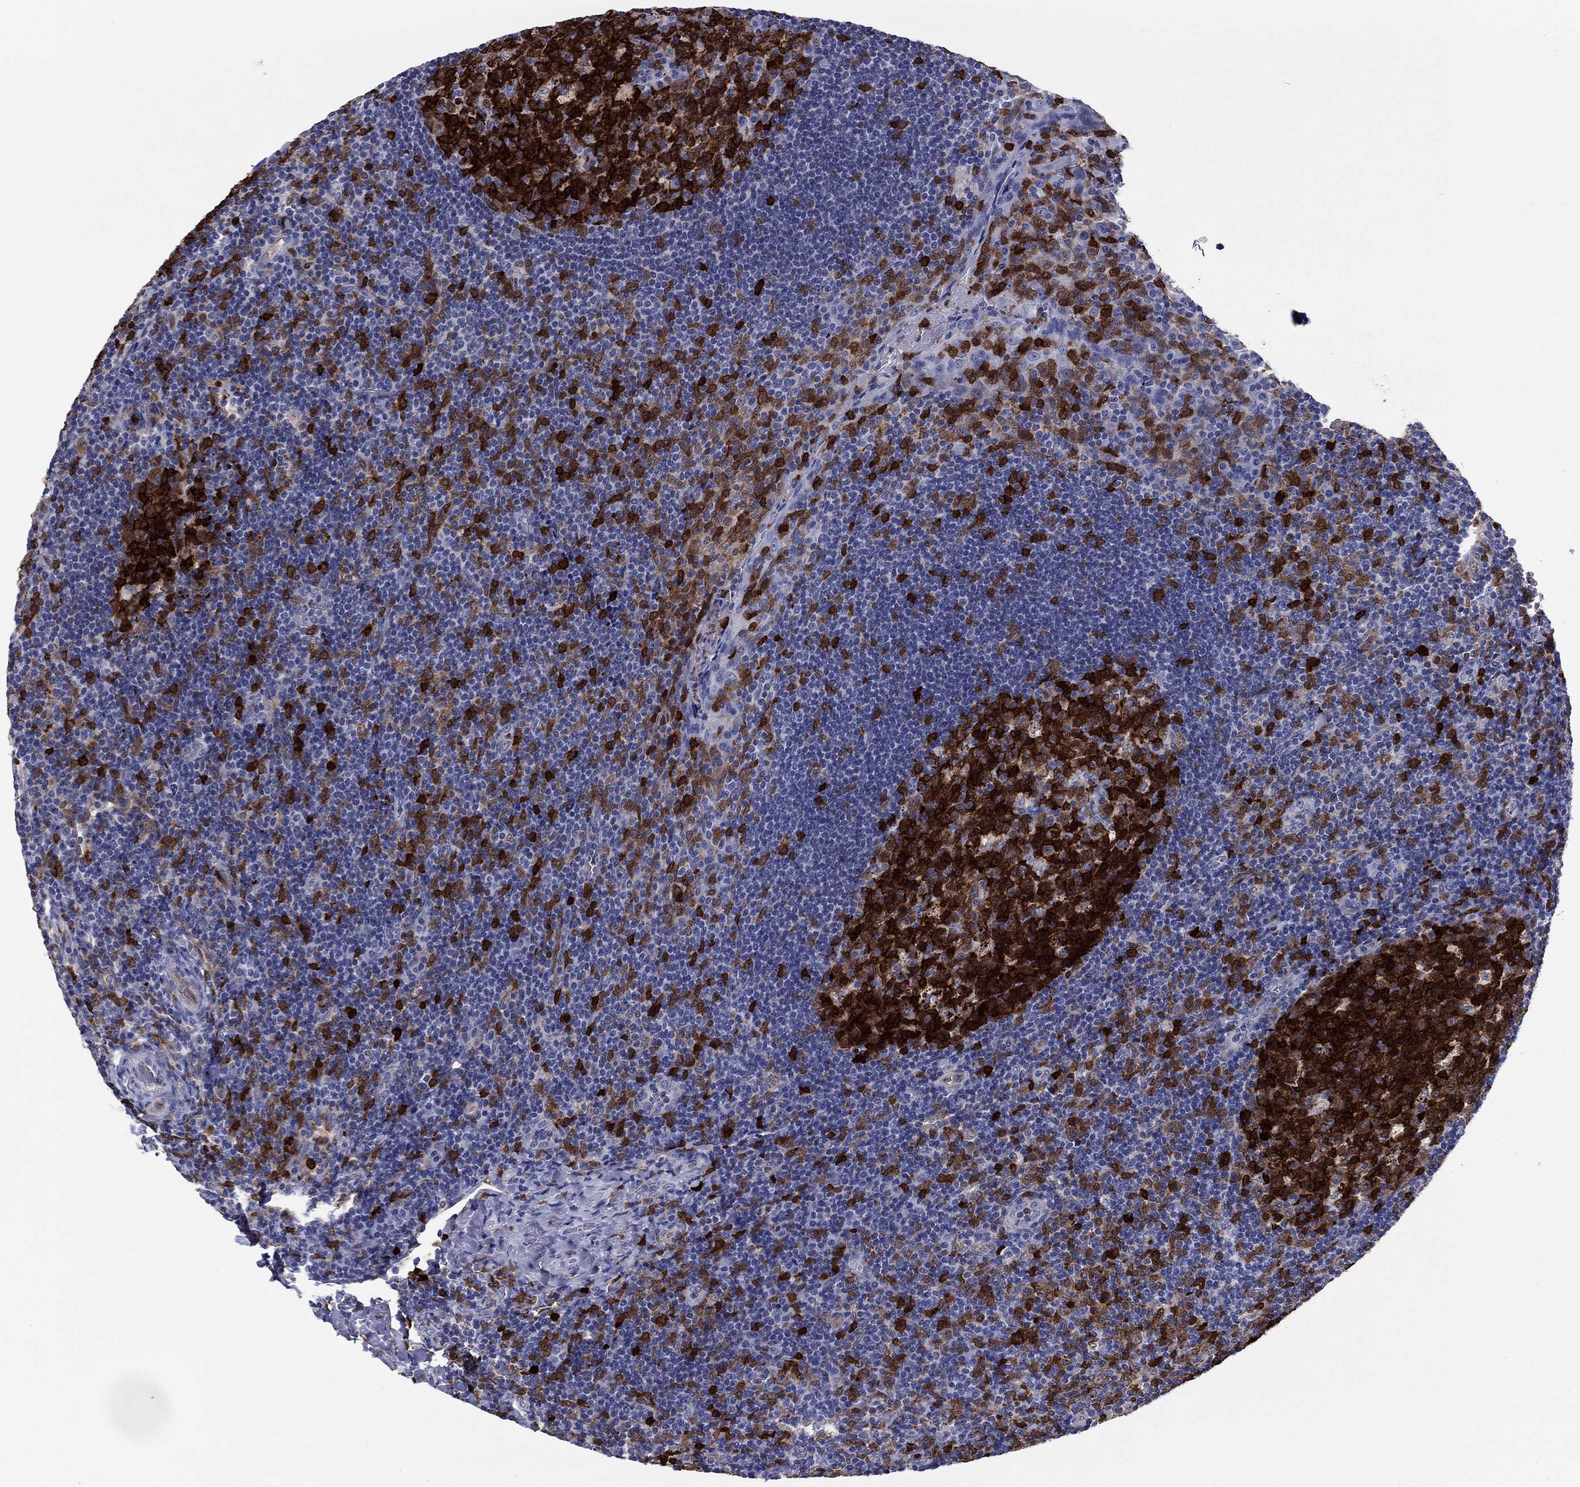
{"staining": {"intensity": "strong", "quantity": ">75%", "location": "cytoplasmic/membranous"}, "tissue": "tonsil", "cell_type": "Germinal center cells", "image_type": "normal", "snomed": [{"axis": "morphology", "description": "Normal tissue, NOS"}, {"axis": "topography", "description": "Tonsil"}], "caption": "Strong cytoplasmic/membranous expression for a protein is present in approximately >75% of germinal center cells of benign tonsil using immunohistochemistry (IHC).", "gene": "STMN1", "patient": {"sex": "male", "age": 17}}